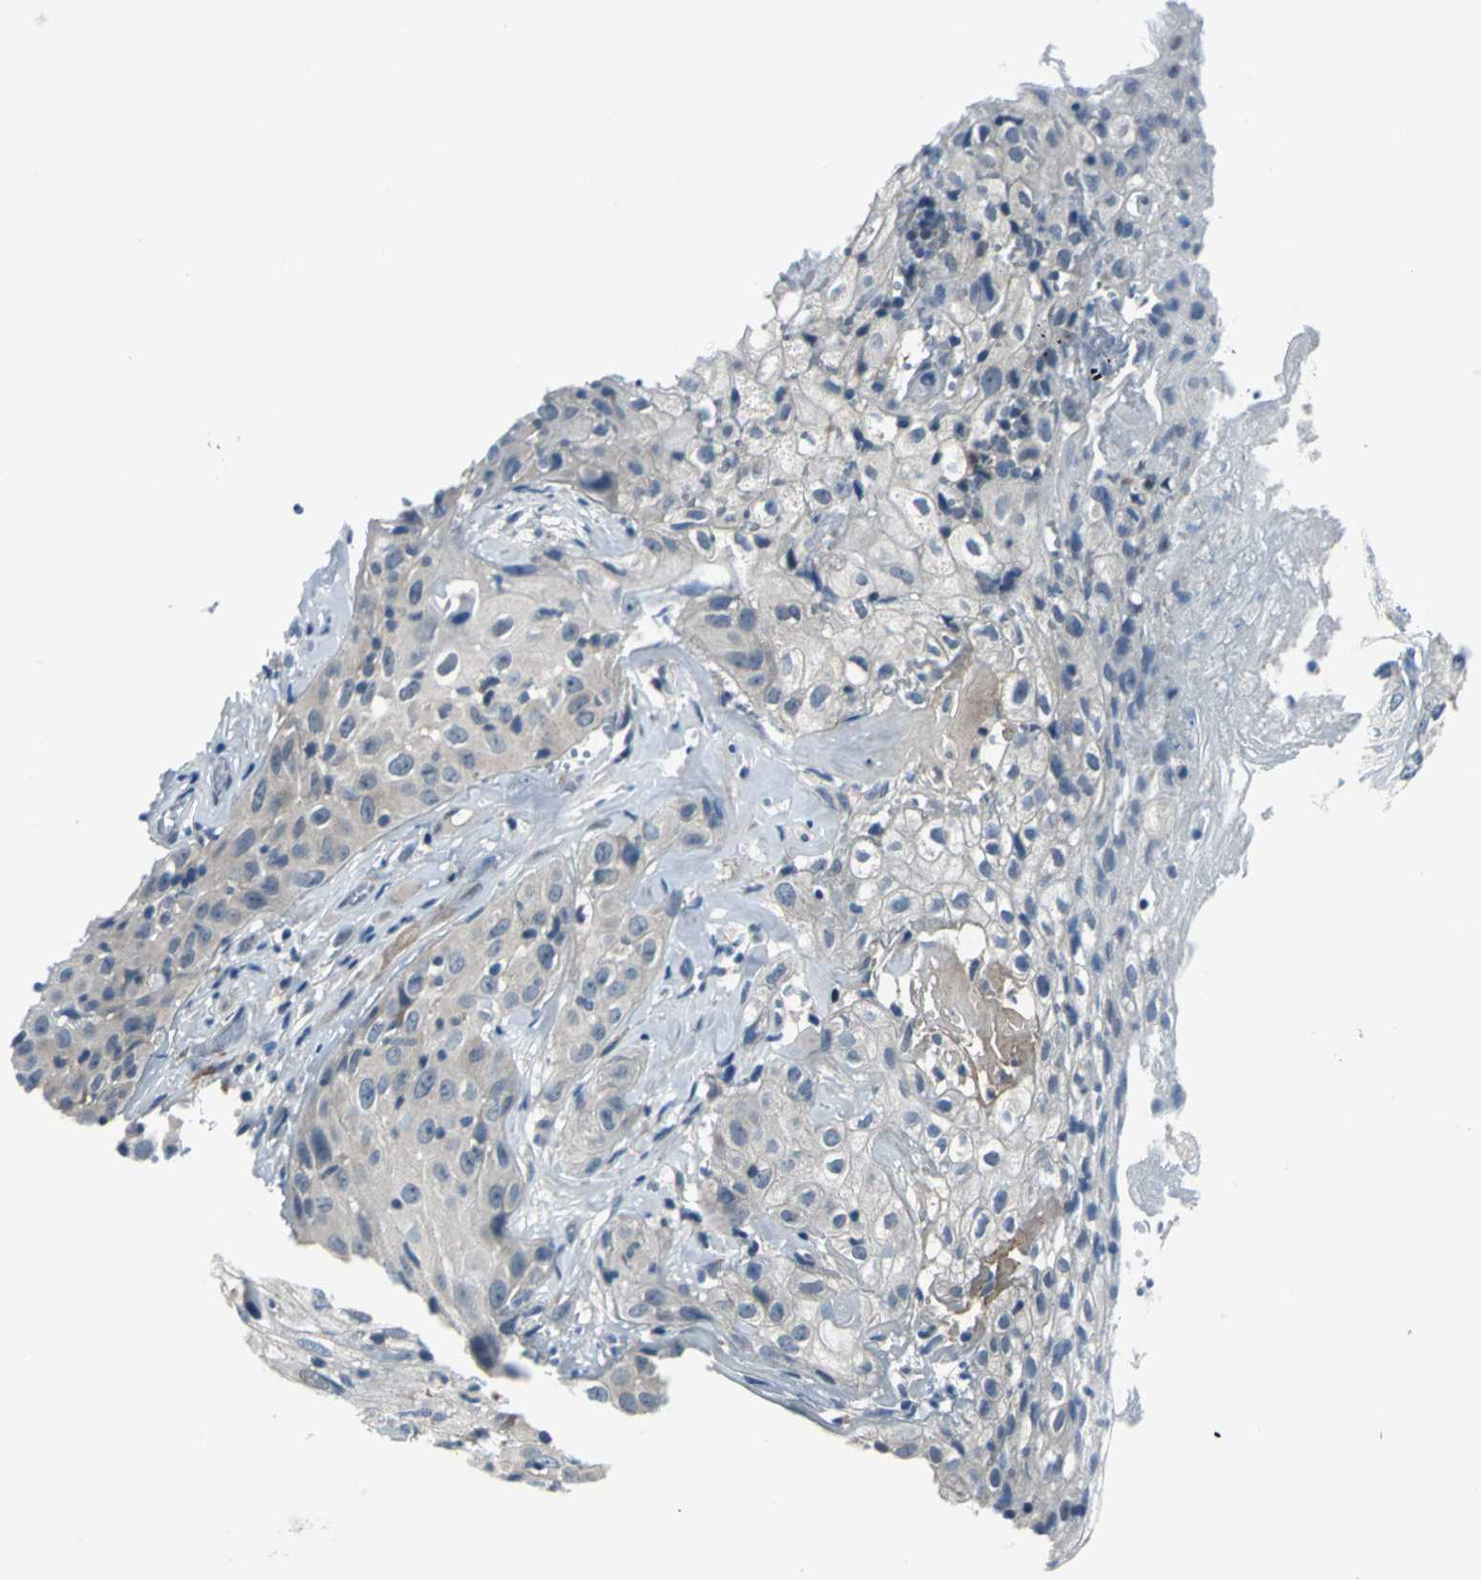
{"staining": {"intensity": "weak", "quantity": "25%-75%", "location": "cytoplasmic/membranous"}, "tissue": "skin cancer", "cell_type": "Tumor cells", "image_type": "cancer", "snomed": [{"axis": "morphology", "description": "Squamous cell carcinoma, NOS"}, {"axis": "topography", "description": "Skin"}], "caption": "Immunohistochemistry micrograph of neoplastic tissue: skin squamous cell carcinoma stained using IHC demonstrates low levels of weak protein expression localized specifically in the cytoplasmic/membranous of tumor cells, appearing as a cytoplasmic/membranous brown color.", "gene": "ZNF415", "patient": {"sex": "male", "age": 65}}